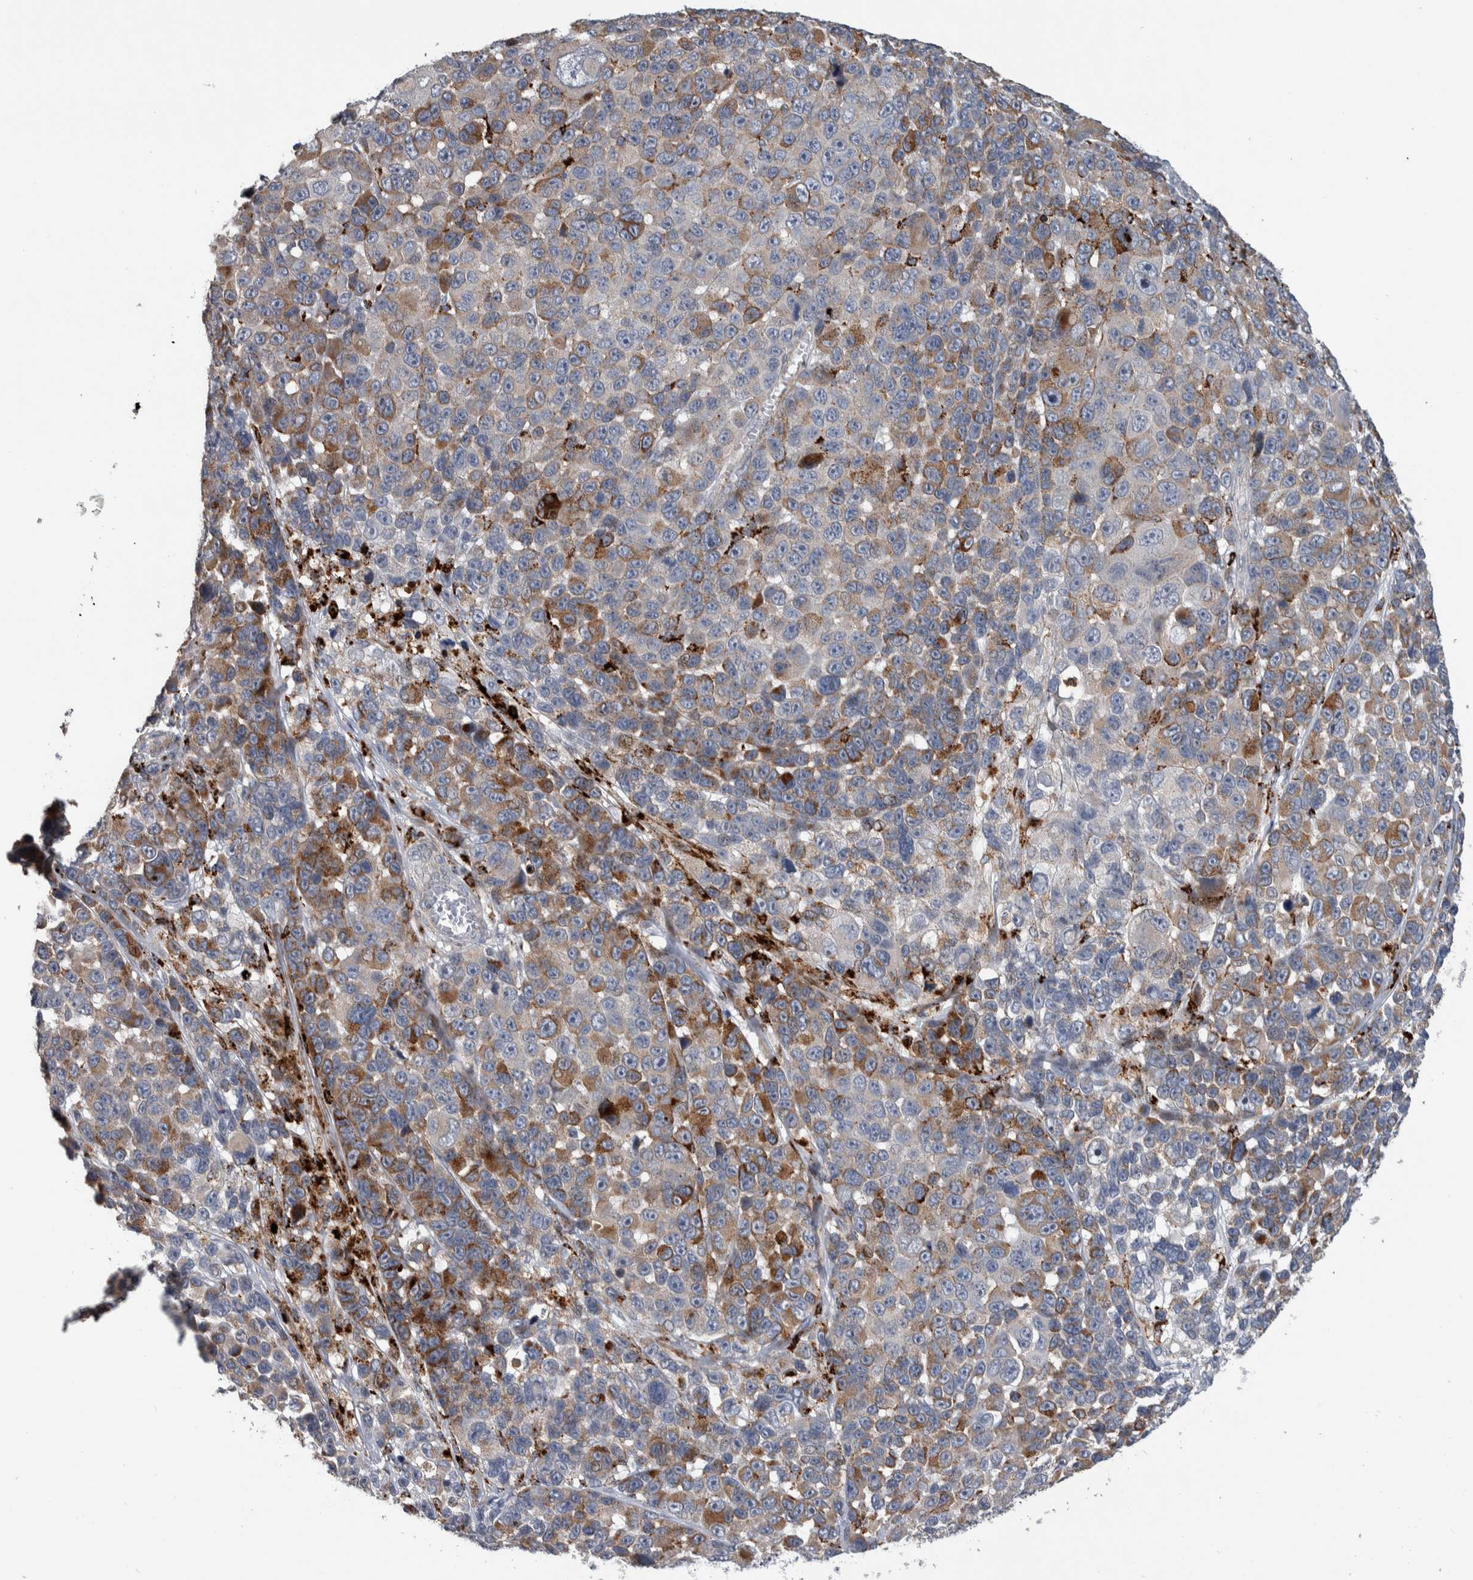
{"staining": {"intensity": "moderate", "quantity": "<25%", "location": "cytoplasmic/membranous"}, "tissue": "melanoma", "cell_type": "Tumor cells", "image_type": "cancer", "snomed": [{"axis": "morphology", "description": "Malignant melanoma, NOS"}, {"axis": "topography", "description": "Skin"}], "caption": "An image of human malignant melanoma stained for a protein reveals moderate cytoplasmic/membranous brown staining in tumor cells.", "gene": "FAM83G", "patient": {"sex": "male", "age": 53}}